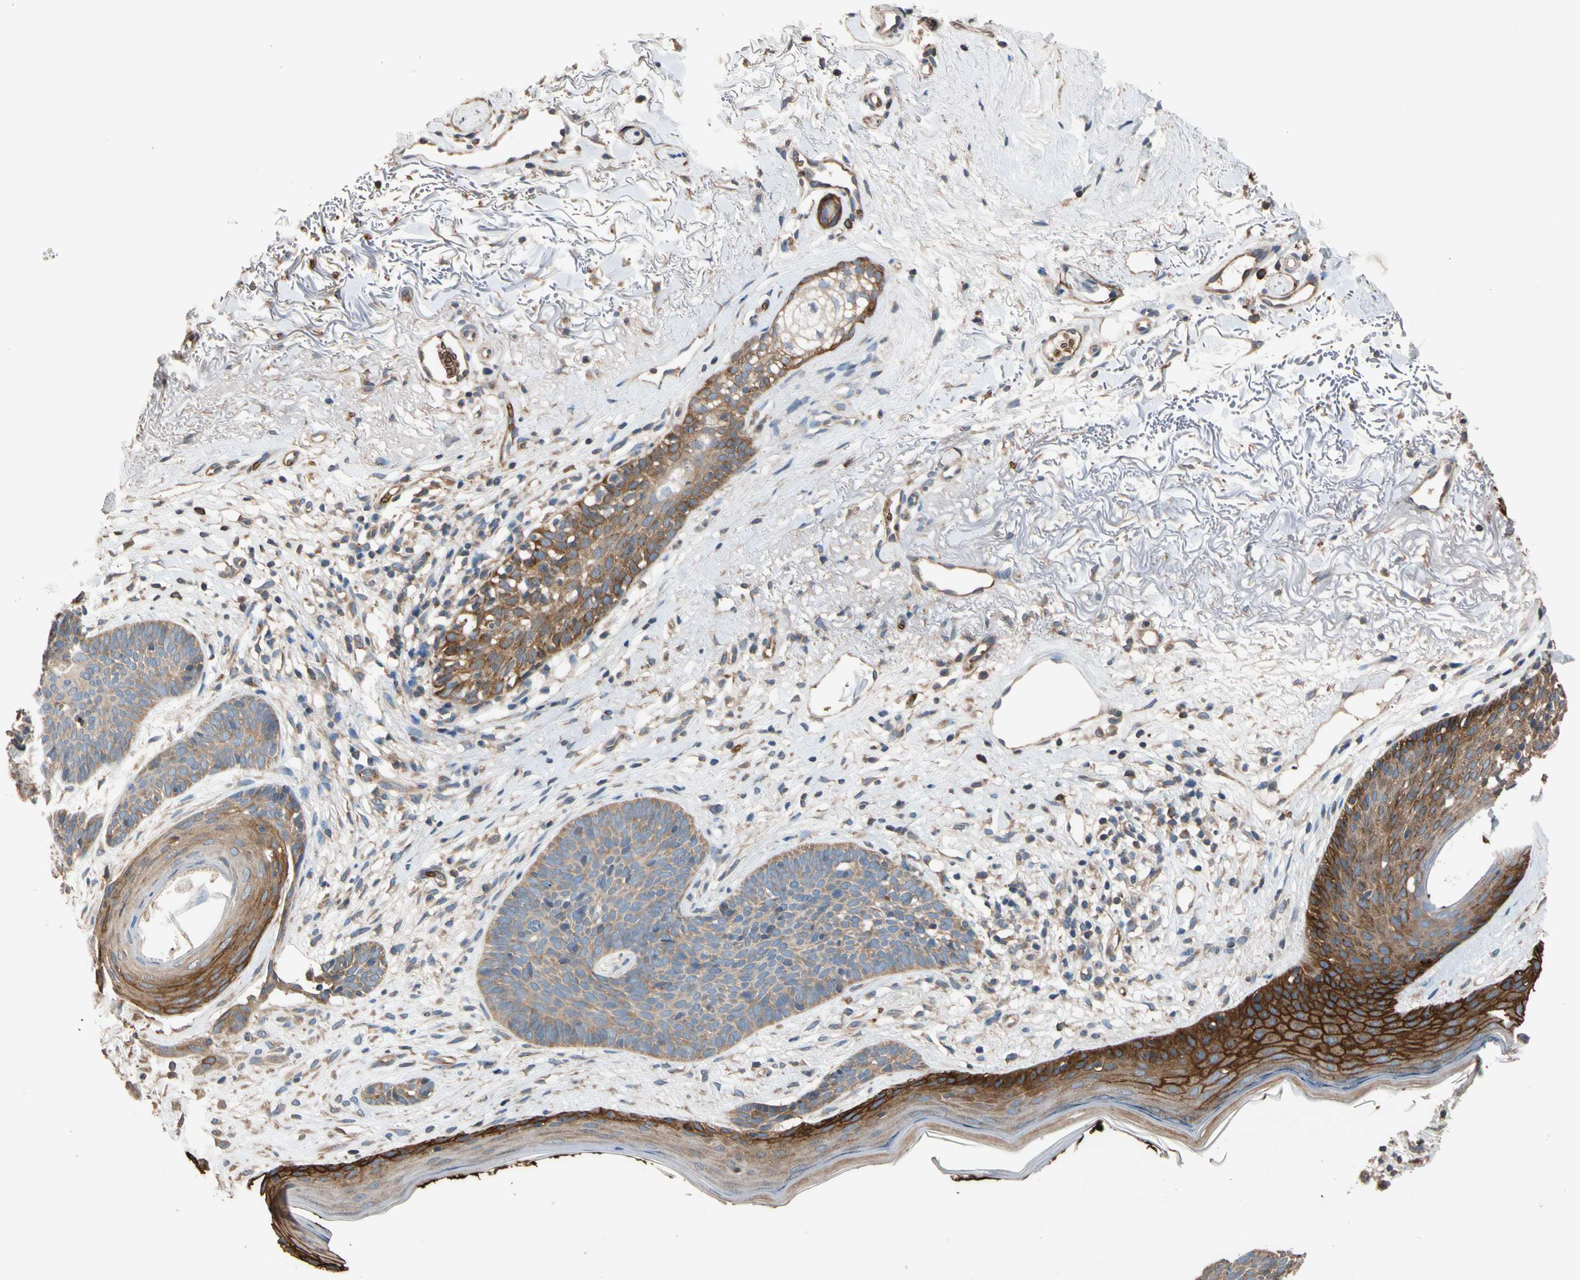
{"staining": {"intensity": "moderate", "quantity": ">75%", "location": "cytoplasmic/membranous"}, "tissue": "skin cancer", "cell_type": "Tumor cells", "image_type": "cancer", "snomed": [{"axis": "morphology", "description": "Normal tissue, NOS"}, {"axis": "morphology", "description": "Basal cell carcinoma"}, {"axis": "topography", "description": "Skin"}], "caption": "The histopathology image shows immunohistochemical staining of skin basal cell carcinoma. There is moderate cytoplasmic/membranous staining is appreciated in about >75% of tumor cells. The staining was performed using DAB (3,3'-diaminobenzidine) to visualize the protein expression in brown, while the nuclei were stained in blue with hematoxylin (Magnification: 20x).", "gene": "RIOK2", "patient": {"sex": "female", "age": 70}}